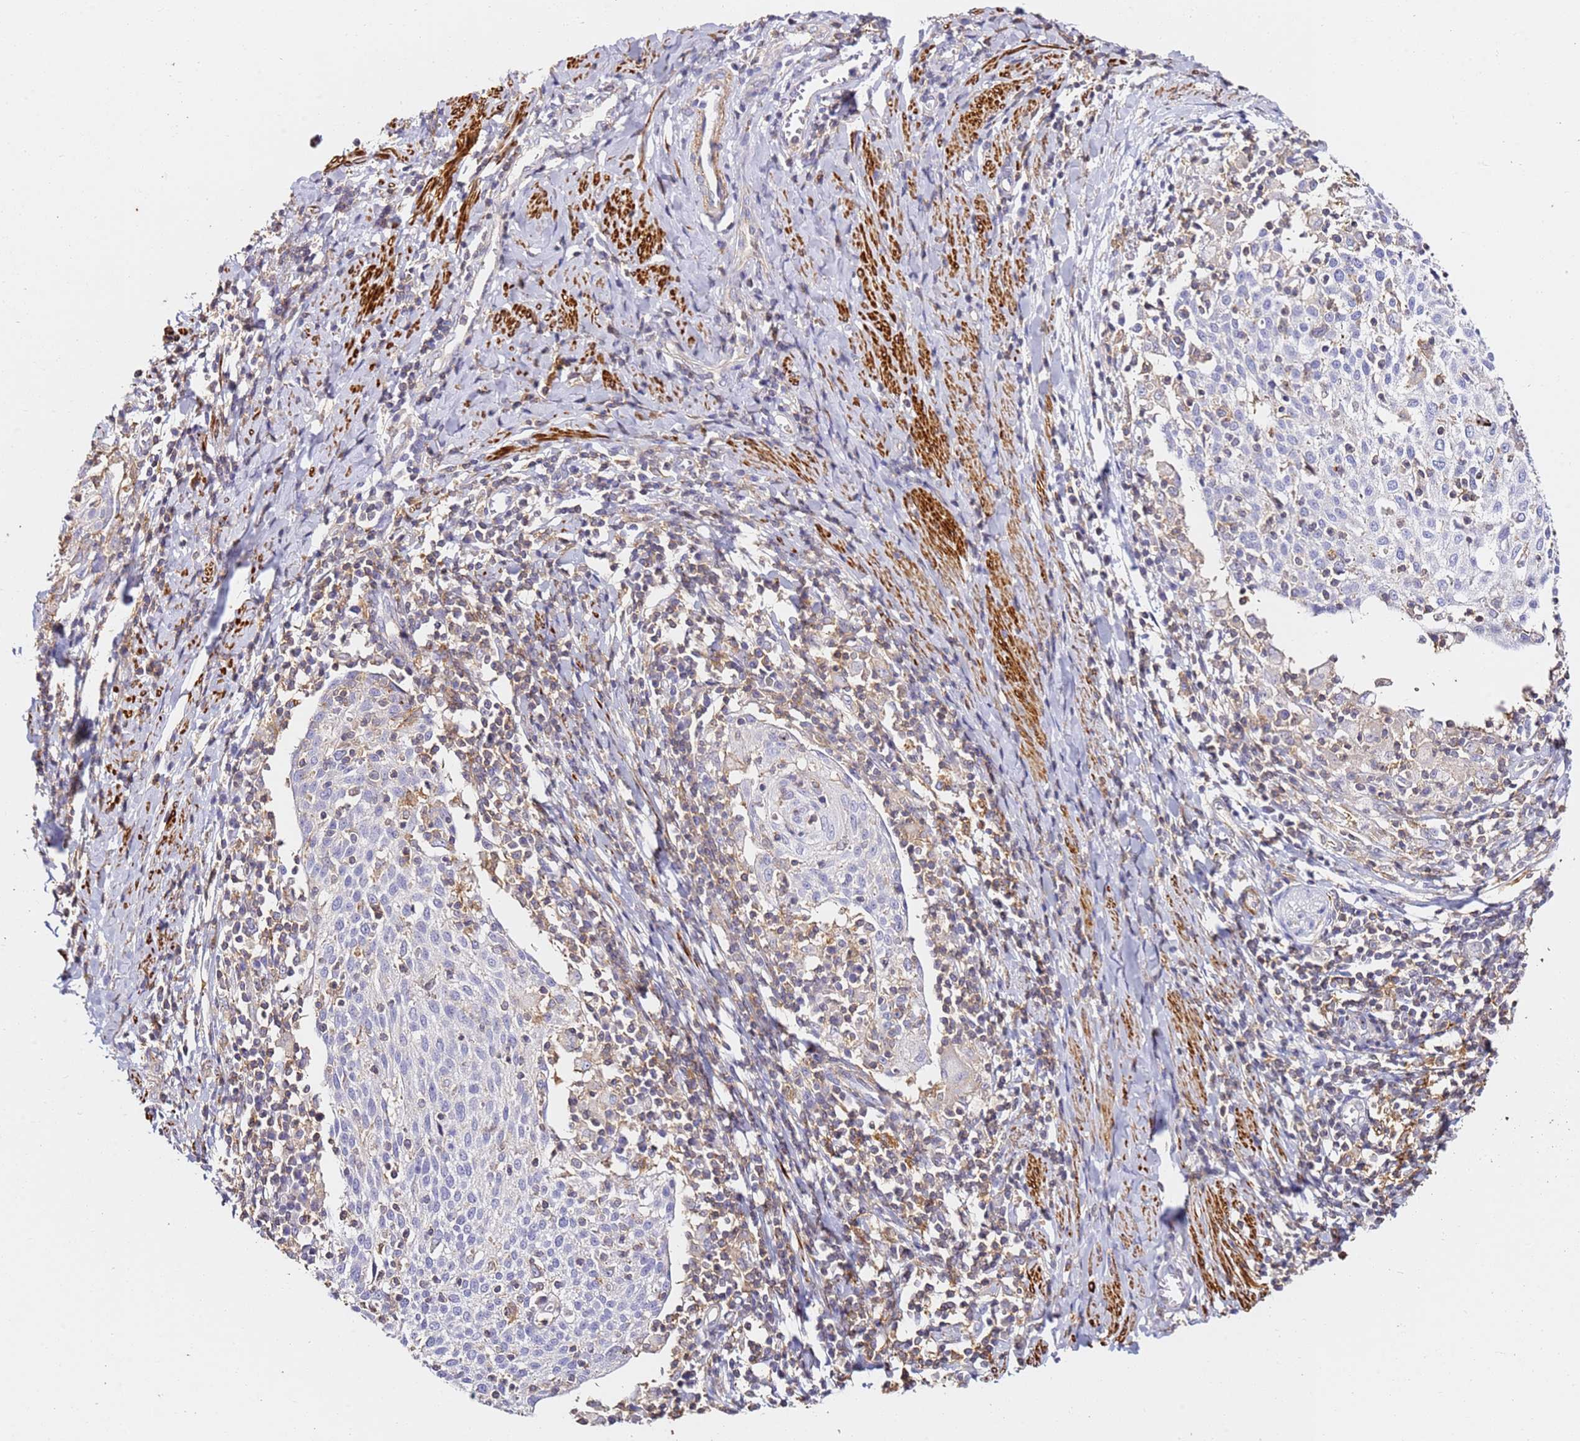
{"staining": {"intensity": "negative", "quantity": "none", "location": "none"}, "tissue": "cervical cancer", "cell_type": "Tumor cells", "image_type": "cancer", "snomed": [{"axis": "morphology", "description": "Squamous cell carcinoma, NOS"}, {"axis": "topography", "description": "Cervix"}], "caption": "Immunohistochemistry of human cervical squamous cell carcinoma exhibits no positivity in tumor cells.", "gene": "ZNF671", "patient": {"sex": "female", "age": 52}}